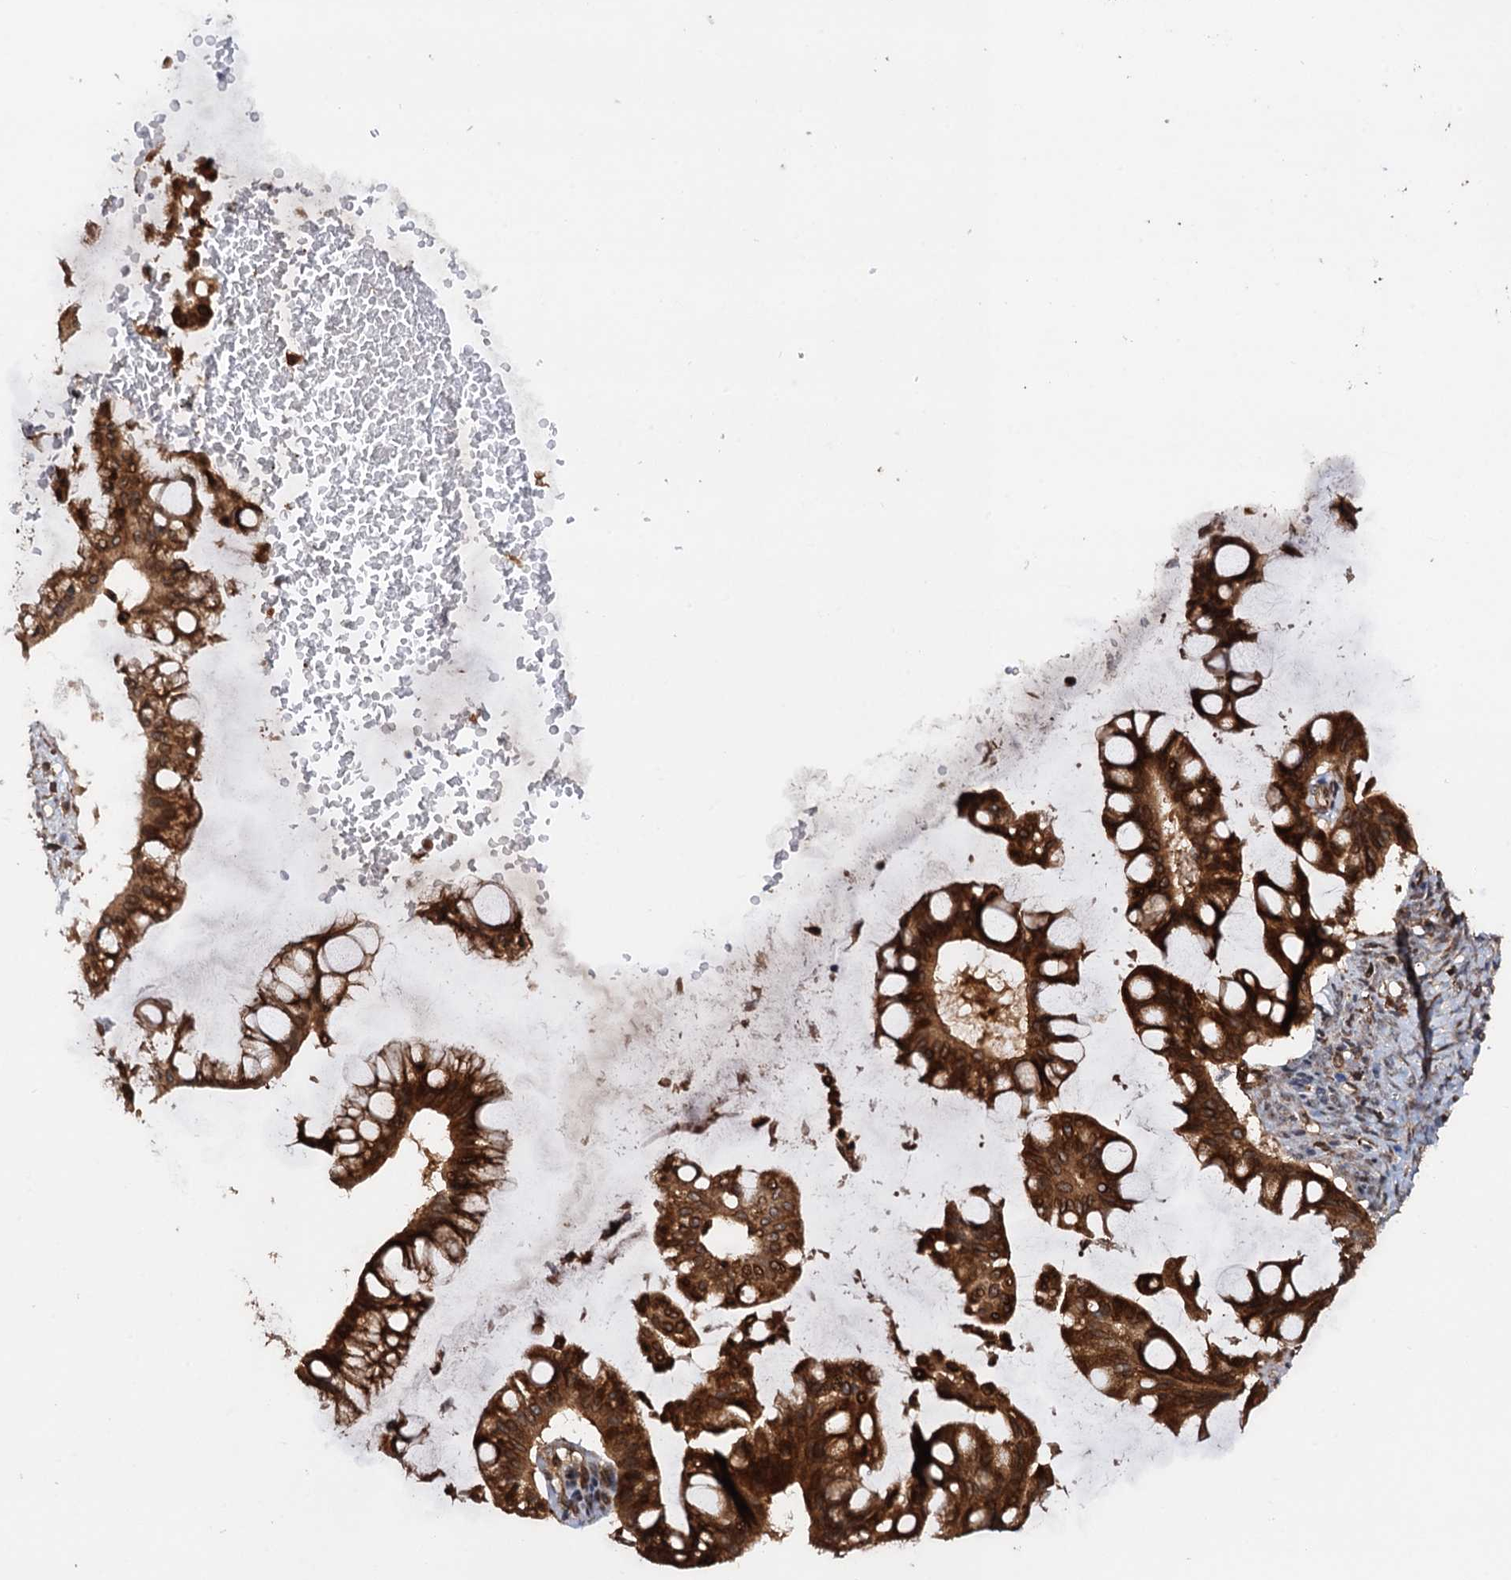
{"staining": {"intensity": "strong", "quantity": ">75%", "location": "cytoplasmic/membranous"}, "tissue": "ovarian cancer", "cell_type": "Tumor cells", "image_type": "cancer", "snomed": [{"axis": "morphology", "description": "Cystadenocarcinoma, mucinous, NOS"}, {"axis": "topography", "description": "Ovary"}], "caption": "Immunohistochemistry (IHC) histopathology image of ovarian cancer (mucinous cystadenocarcinoma) stained for a protein (brown), which reveals high levels of strong cytoplasmic/membranous positivity in approximately >75% of tumor cells.", "gene": "BORA", "patient": {"sex": "female", "age": 73}}